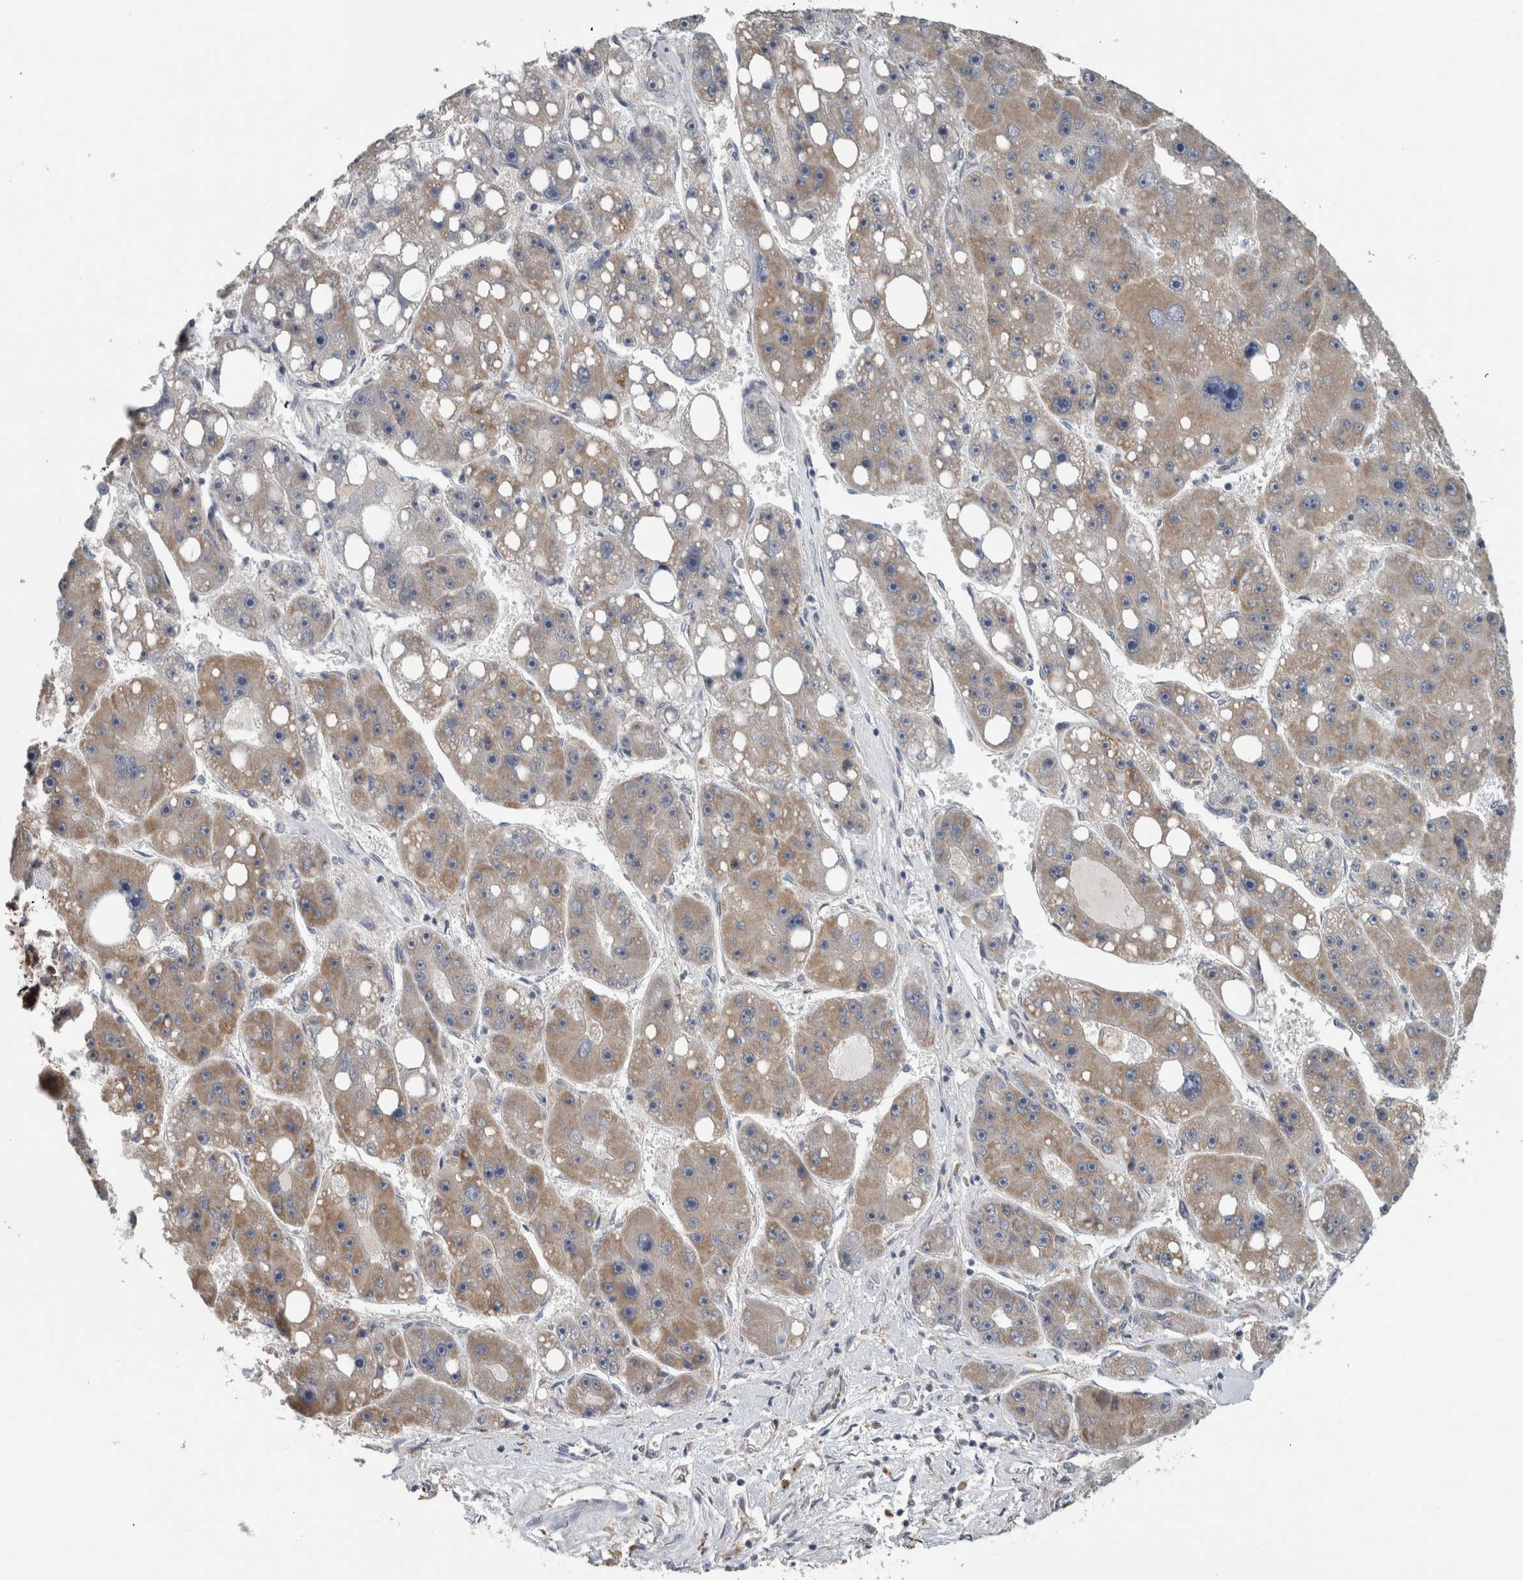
{"staining": {"intensity": "weak", "quantity": "25%-75%", "location": "cytoplasmic/membranous"}, "tissue": "liver cancer", "cell_type": "Tumor cells", "image_type": "cancer", "snomed": [{"axis": "morphology", "description": "Carcinoma, Hepatocellular, NOS"}, {"axis": "topography", "description": "Liver"}], "caption": "A histopathology image showing weak cytoplasmic/membranous expression in approximately 25%-75% of tumor cells in hepatocellular carcinoma (liver), as visualized by brown immunohistochemical staining.", "gene": "ARMC1", "patient": {"sex": "female", "age": 61}}